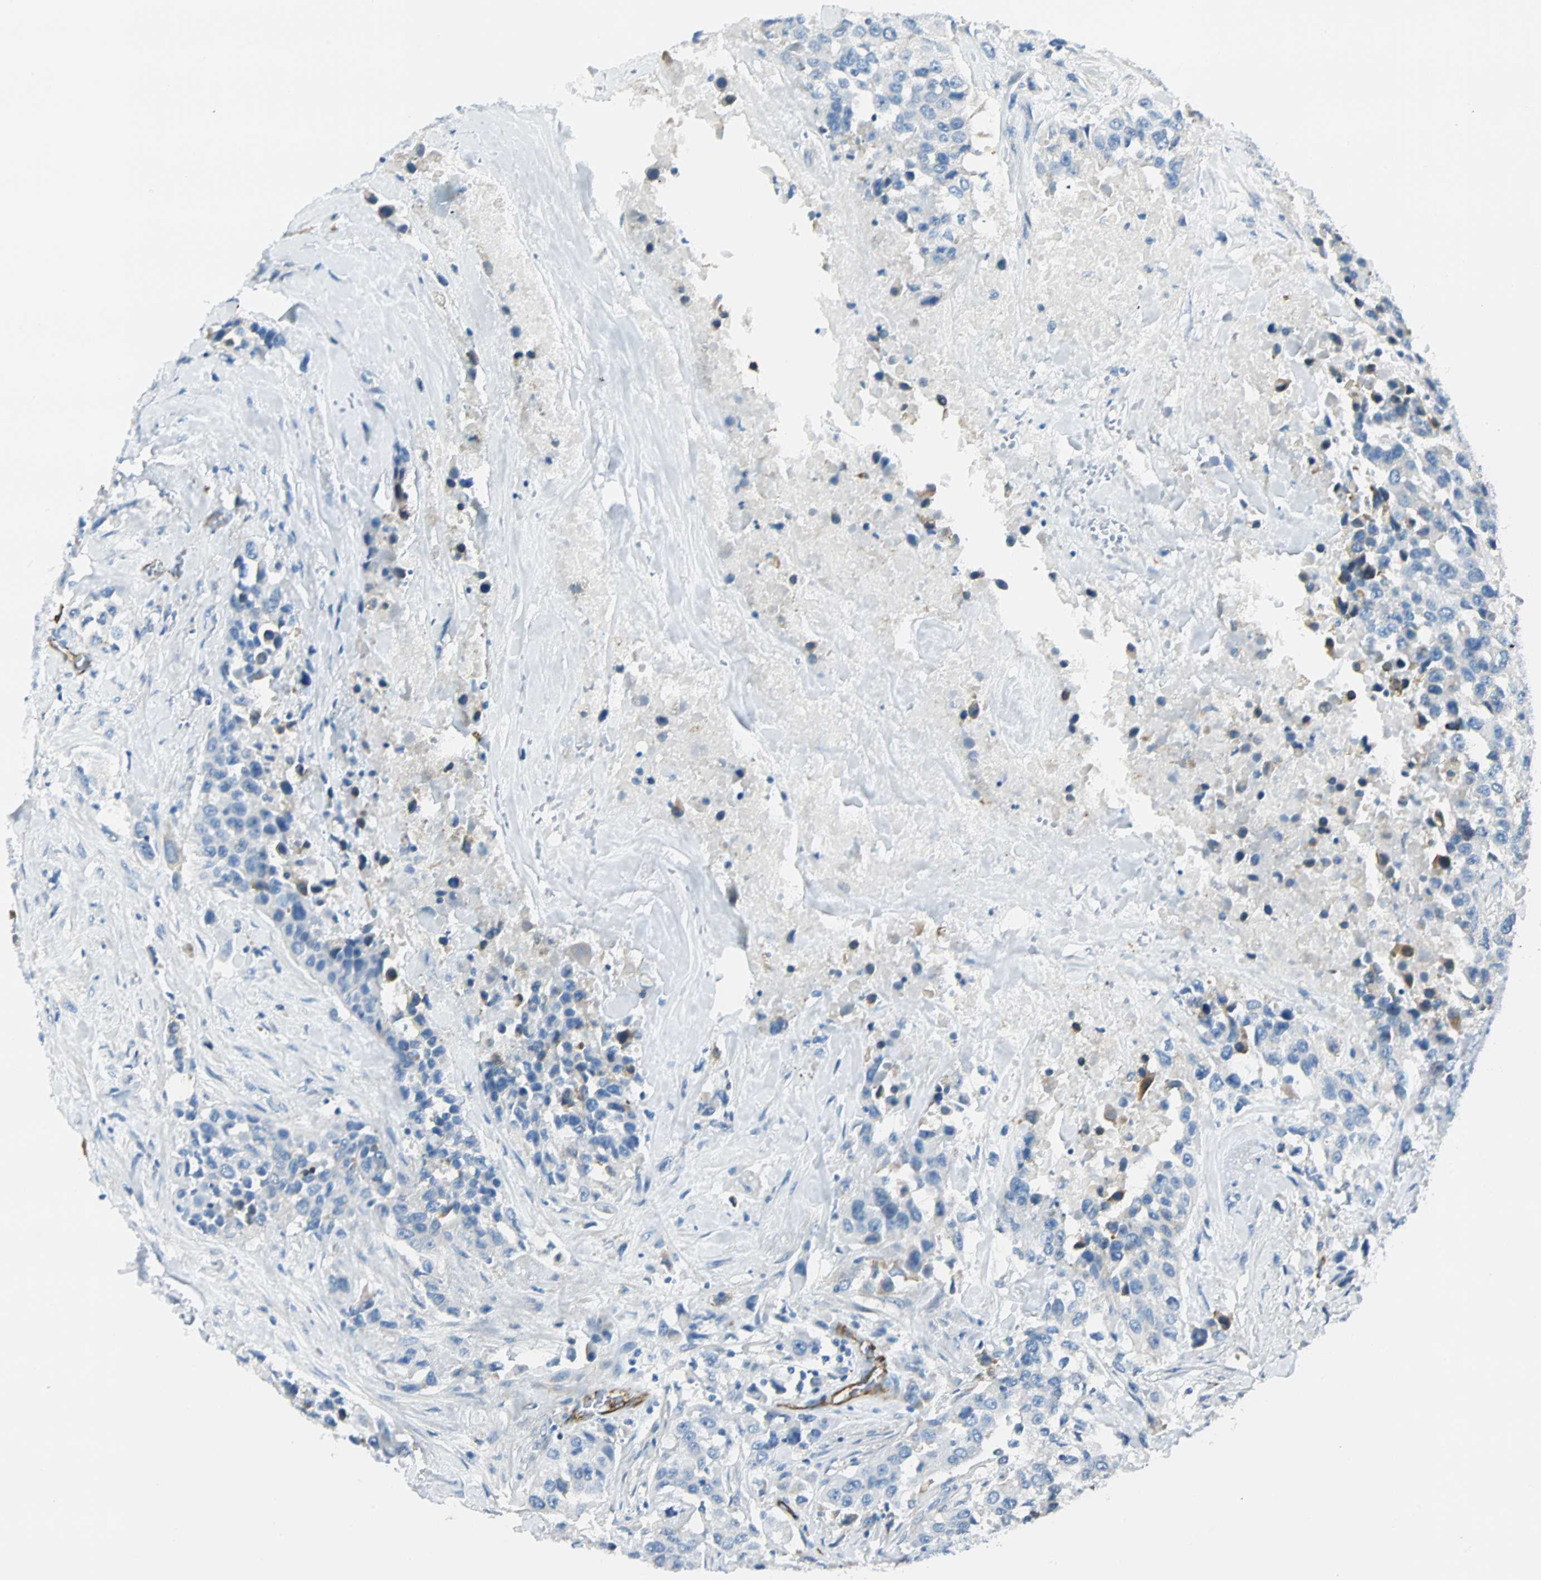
{"staining": {"intensity": "negative", "quantity": "none", "location": "none"}, "tissue": "urothelial cancer", "cell_type": "Tumor cells", "image_type": "cancer", "snomed": [{"axis": "morphology", "description": "Urothelial carcinoma, High grade"}, {"axis": "topography", "description": "Urinary bladder"}], "caption": "Tumor cells are negative for brown protein staining in urothelial carcinoma (high-grade).", "gene": "VPS9D1", "patient": {"sex": "female", "age": 80}}